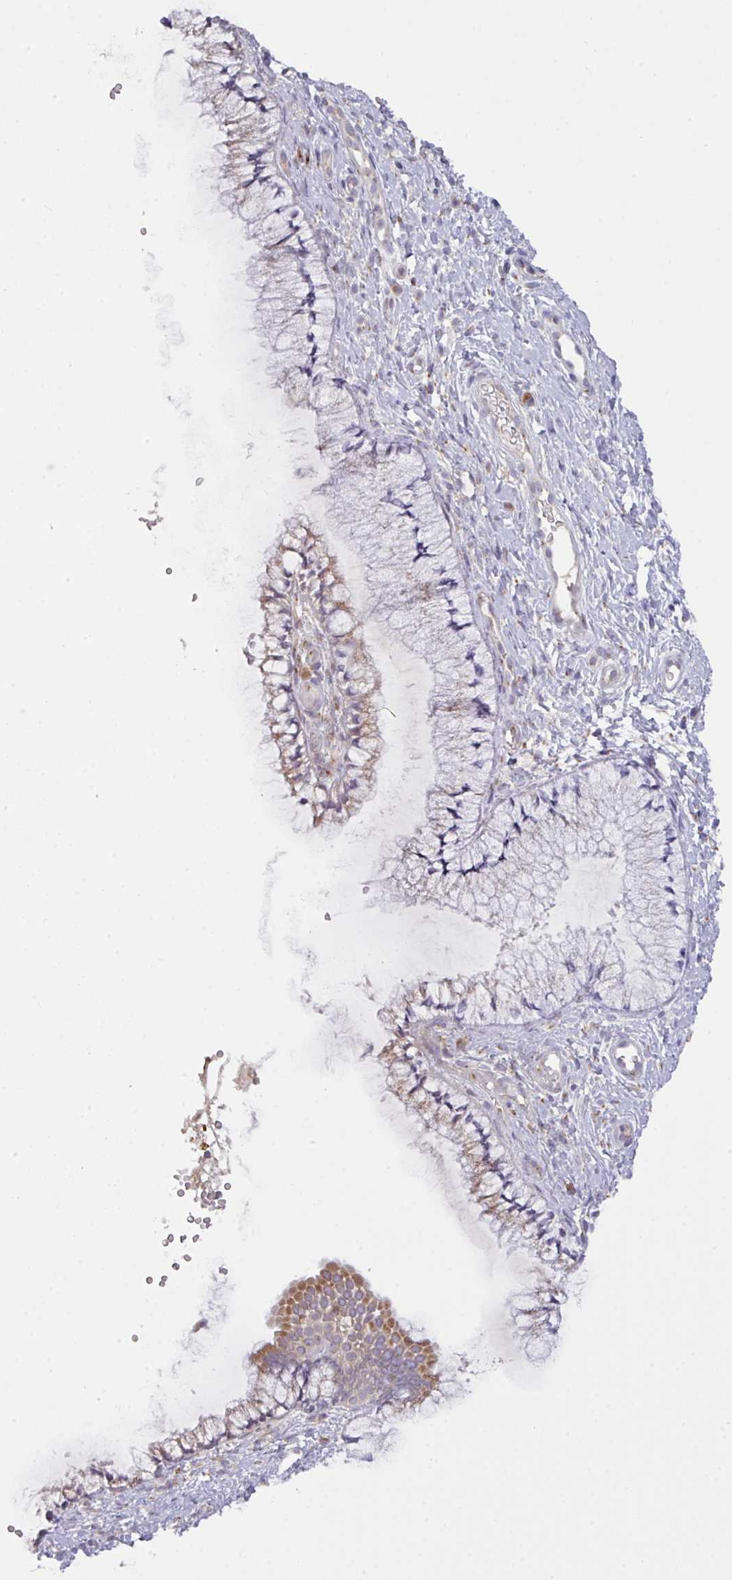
{"staining": {"intensity": "moderate", "quantity": "<25%", "location": "cytoplasmic/membranous"}, "tissue": "cervix", "cell_type": "Glandular cells", "image_type": "normal", "snomed": [{"axis": "morphology", "description": "Normal tissue, NOS"}, {"axis": "topography", "description": "Cervix"}], "caption": "Moderate cytoplasmic/membranous protein expression is present in about <25% of glandular cells in cervix. Ihc stains the protein of interest in brown and the nuclei are stained blue.", "gene": "VTI1A", "patient": {"sex": "female", "age": 36}}